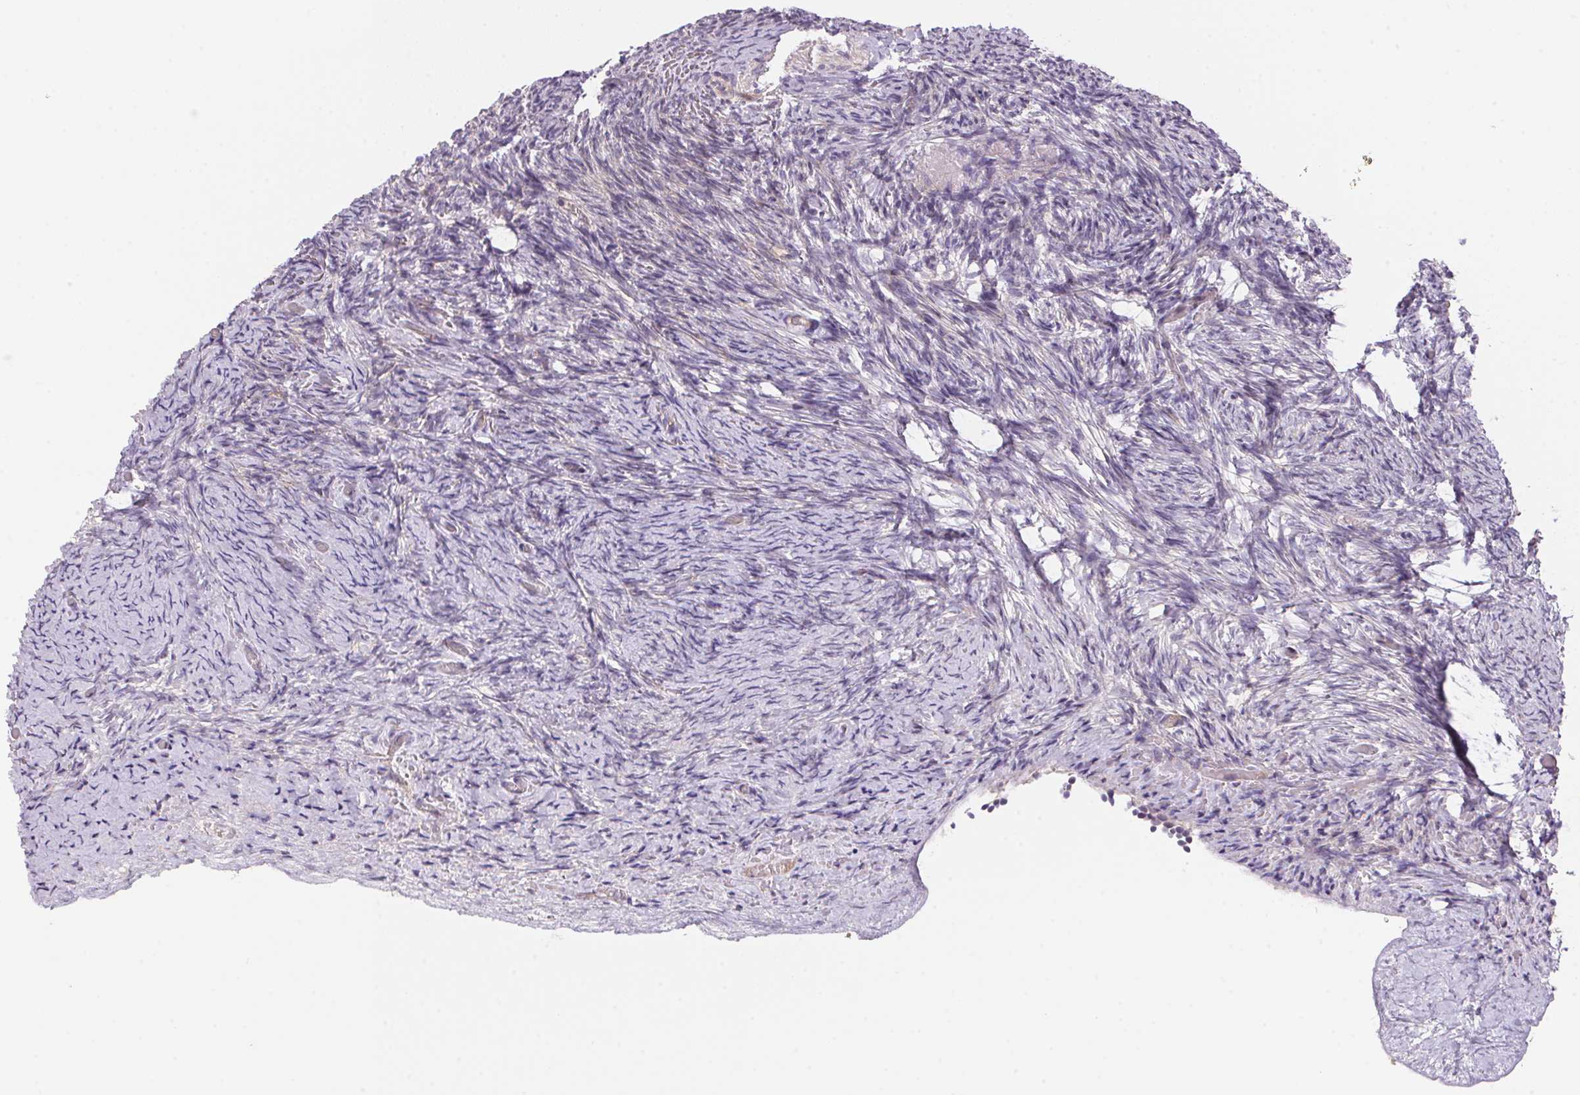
{"staining": {"intensity": "negative", "quantity": "none", "location": "none"}, "tissue": "ovary", "cell_type": "Ovarian stroma cells", "image_type": "normal", "snomed": [{"axis": "morphology", "description": "Normal tissue, NOS"}, {"axis": "topography", "description": "Ovary"}], "caption": "An immunohistochemistry (IHC) image of normal ovary is shown. There is no staining in ovarian stroma cells of ovary. Nuclei are stained in blue.", "gene": "UNC13B", "patient": {"sex": "female", "age": 34}}